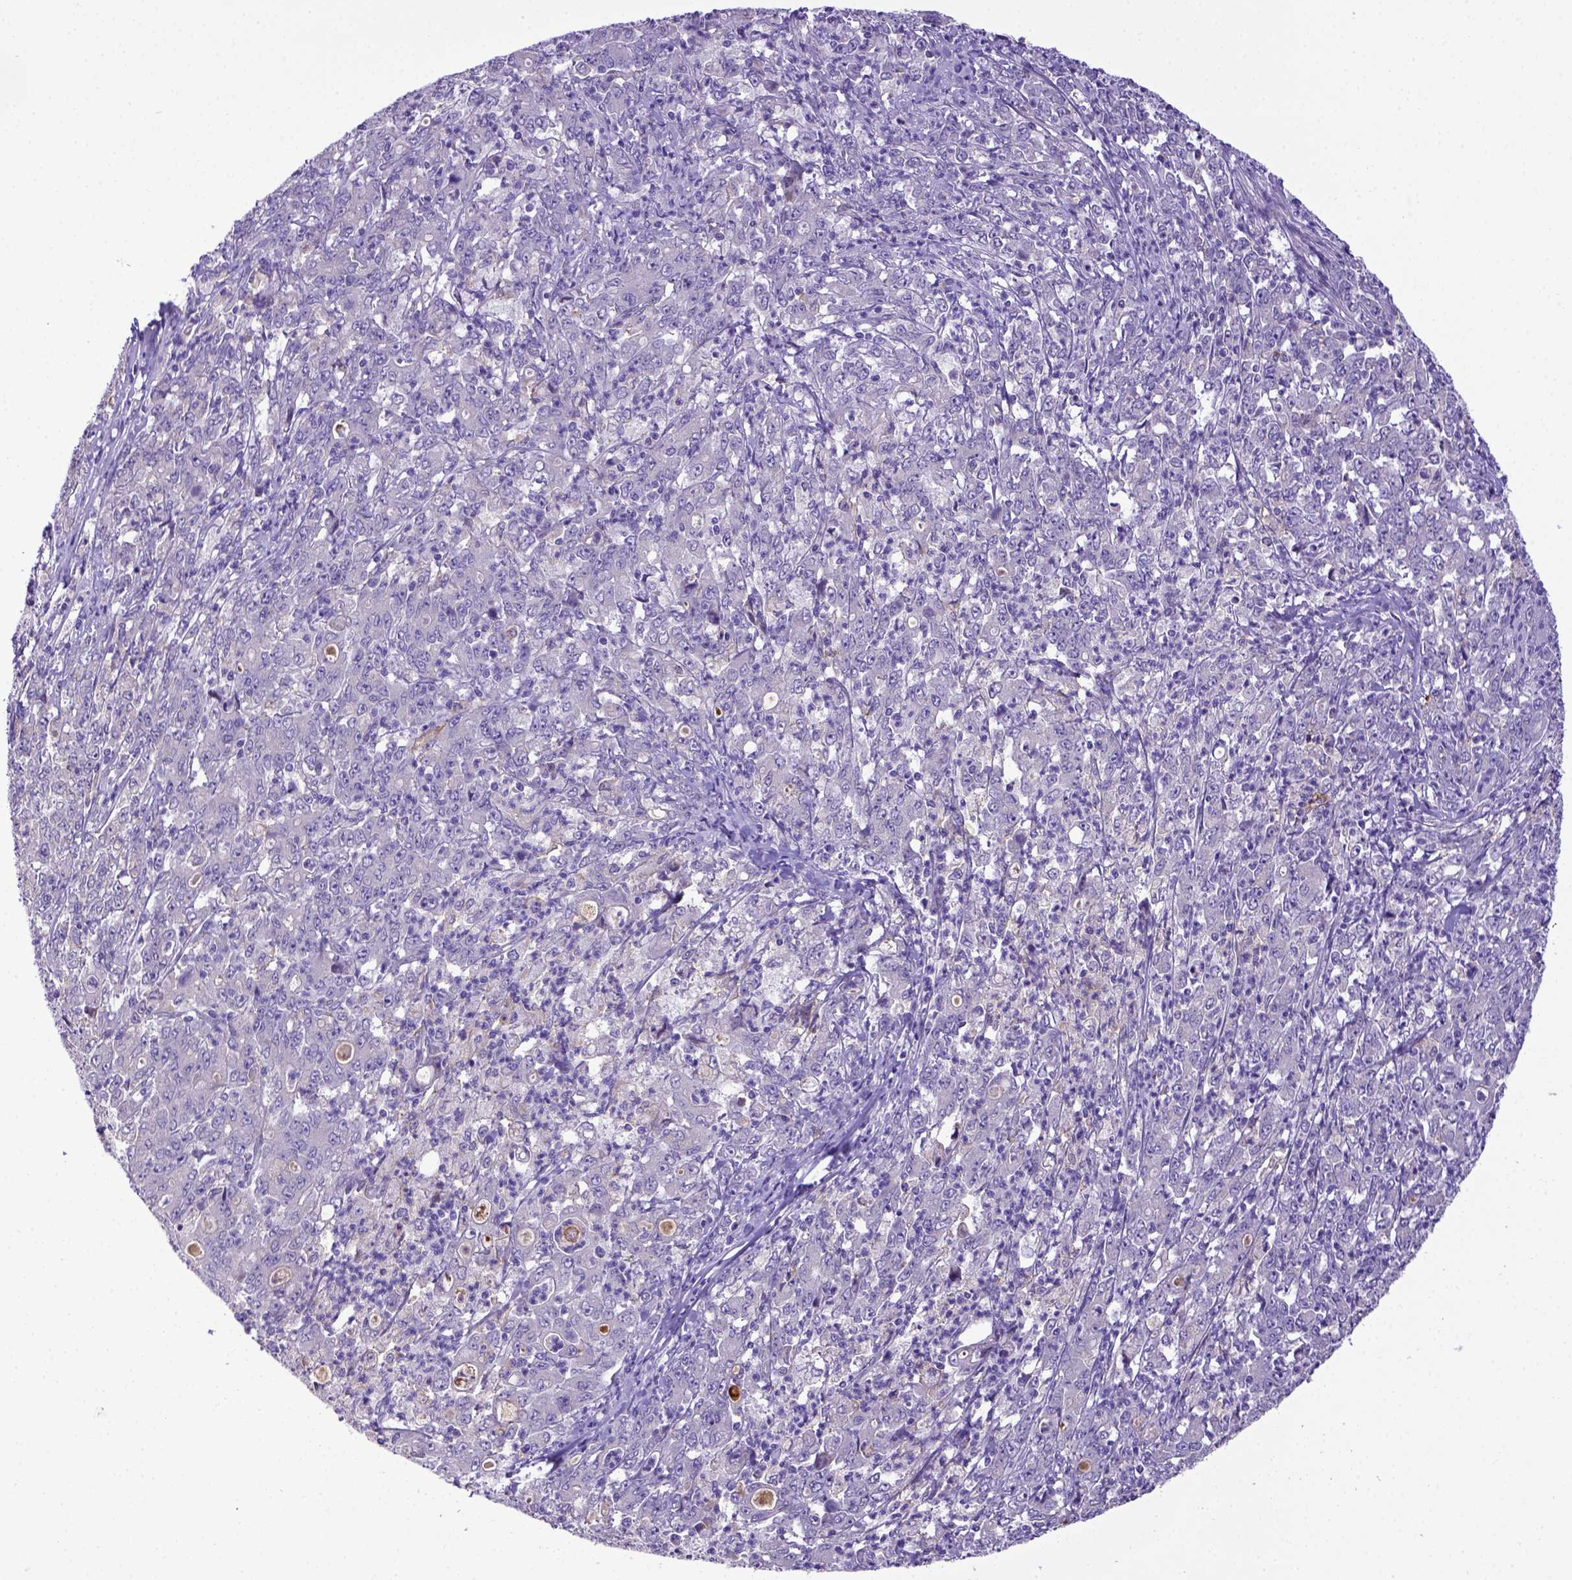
{"staining": {"intensity": "negative", "quantity": "none", "location": "none"}, "tissue": "stomach cancer", "cell_type": "Tumor cells", "image_type": "cancer", "snomed": [{"axis": "morphology", "description": "Adenocarcinoma, NOS"}, {"axis": "topography", "description": "Stomach, lower"}], "caption": "Tumor cells show no significant protein expression in stomach cancer (adenocarcinoma).", "gene": "CD40", "patient": {"sex": "female", "age": 71}}